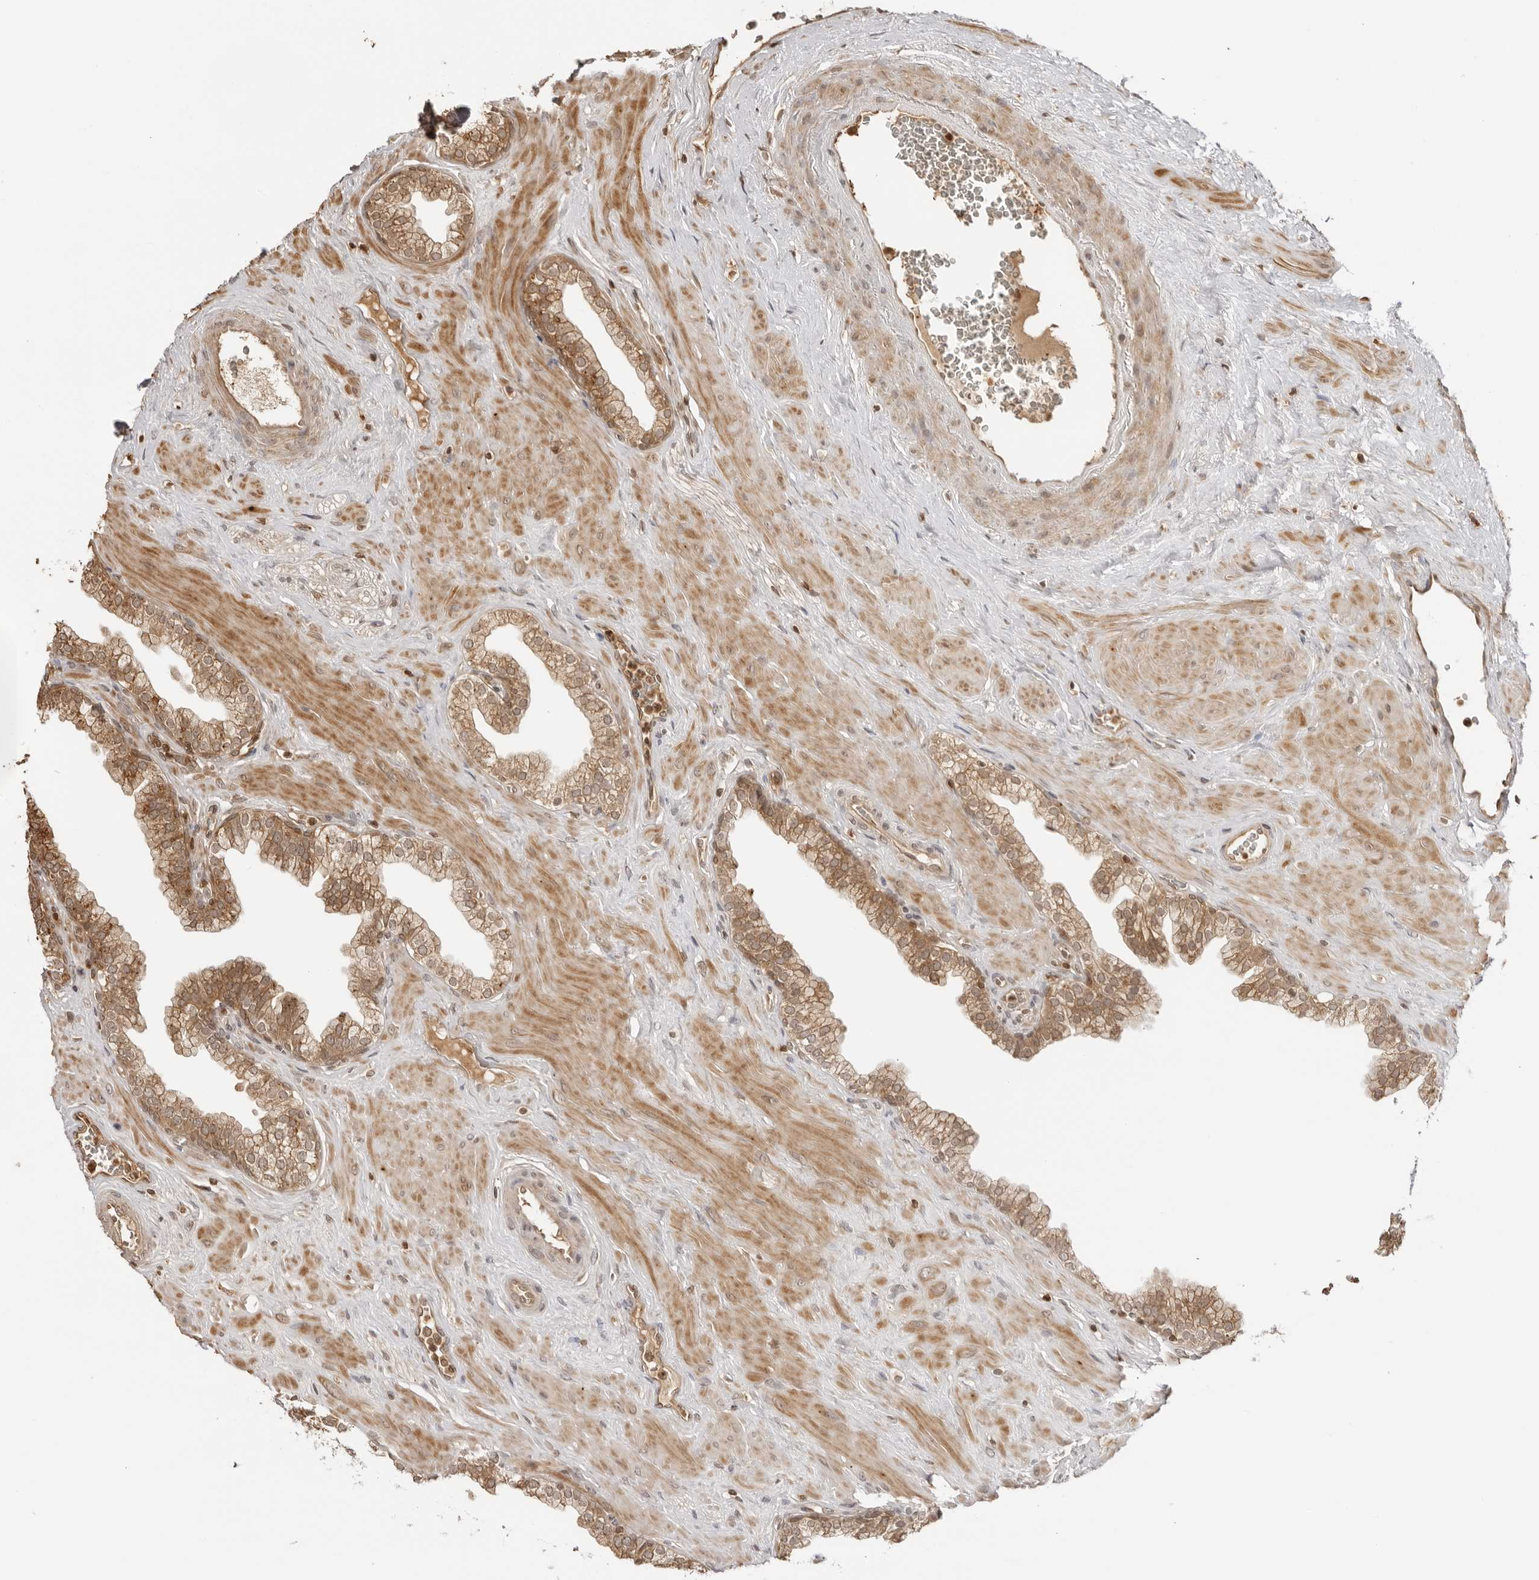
{"staining": {"intensity": "moderate", "quantity": ">75%", "location": "cytoplasmic/membranous,nuclear"}, "tissue": "prostate", "cell_type": "Glandular cells", "image_type": "normal", "snomed": [{"axis": "morphology", "description": "Normal tissue, NOS"}, {"axis": "morphology", "description": "Urothelial carcinoma, Low grade"}, {"axis": "topography", "description": "Urinary bladder"}, {"axis": "topography", "description": "Prostate"}], "caption": "Prostate stained with immunohistochemistry shows moderate cytoplasmic/membranous,nuclear staining in about >75% of glandular cells. (Stains: DAB (3,3'-diaminobenzidine) in brown, nuclei in blue, Microscopy: brightfield microscopy at high magnification).", "gene": "IKBKE", "patient": {"sex": "male", "age": 60}}